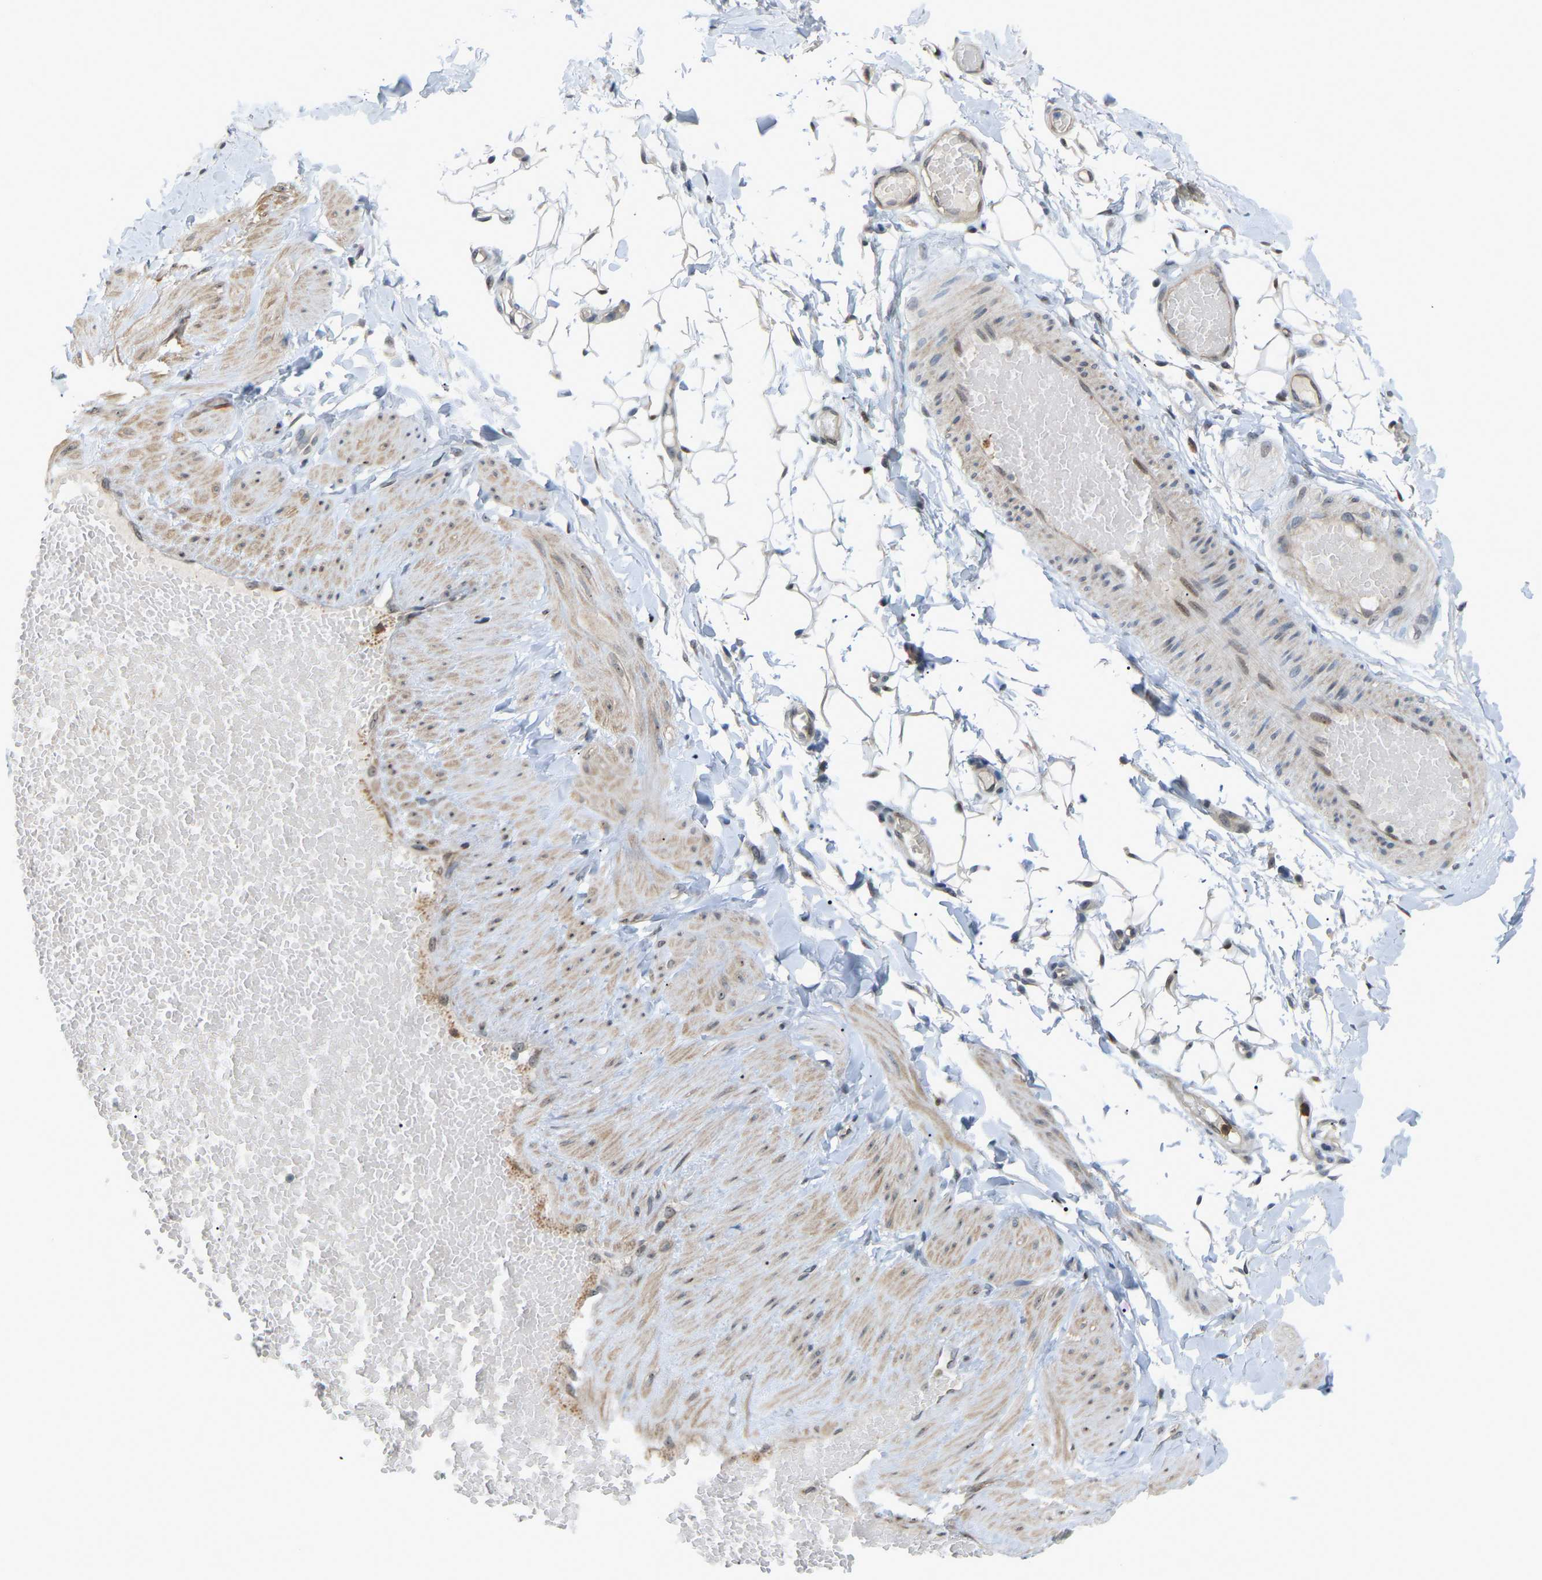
{"staining": {"intensity": "weak", "quantity": "25%-75%", "location": "cytoplasmic/membranous"}, "tissue": "adipose tissue", "cell_type": "Adipocytes", "image_type": "normal", "snomed": [{"axis": "morphology", "description": "Normal tissue, NOS"}, {"axis": "topography", "description": "Adipose tissue"}, {"axis": "topography", "description": "Vascular tissue"}, {"axis": "topography", "description": "Peripheral nerve tissue"}], "caption": "Immunohistochemistry (IHC) image of normal human adipose tissue stained for a protein (brown), which exhibits low levels of weak cytoplasmic/membranous staining in about 25%-75% of adipocytes.", "gene": "CROT", "patient": {"sex": "male", "age": 25}}